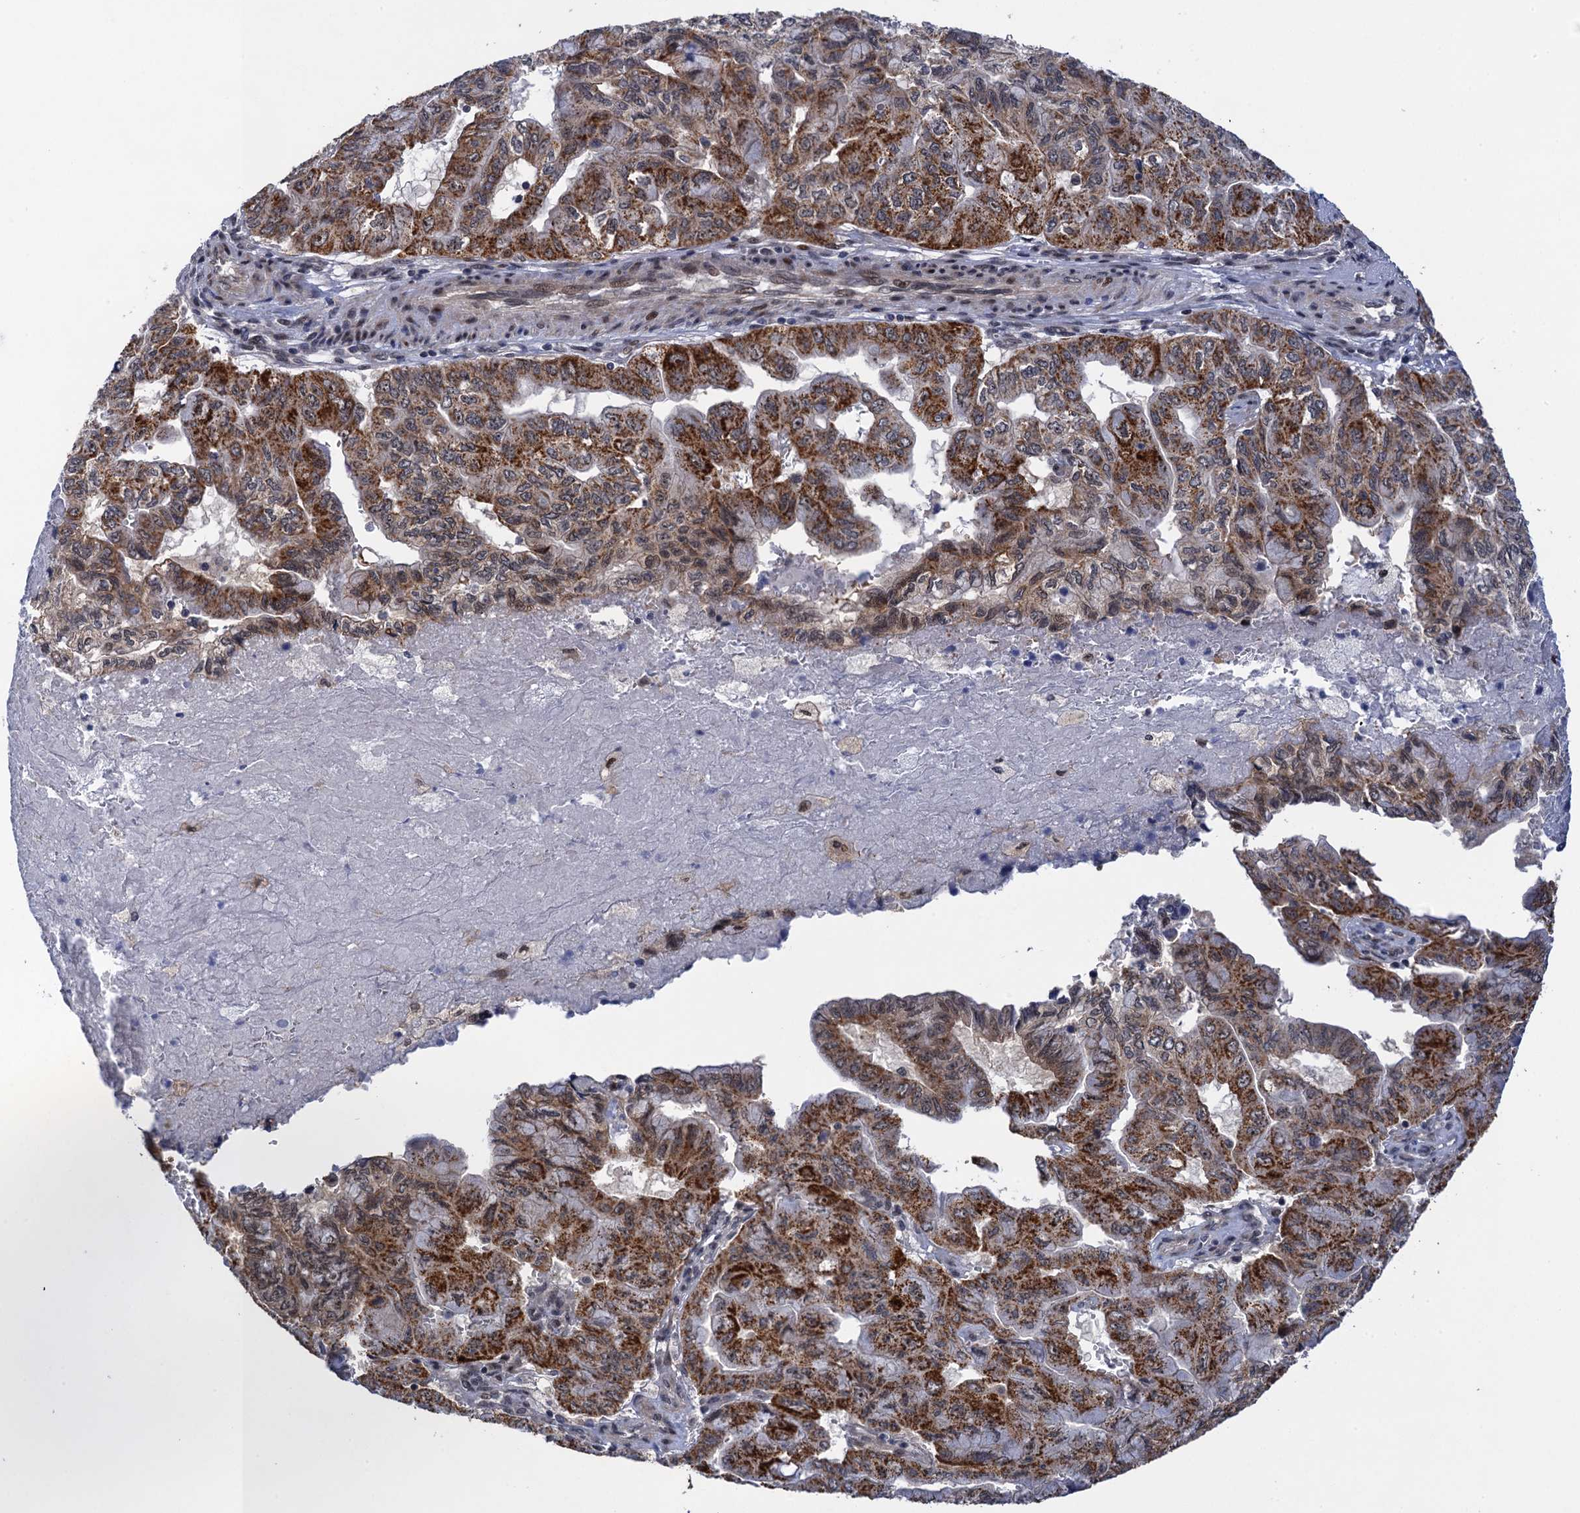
{"staining": {"intensity": "moderate", "quantity": ">75%", "location": "cytoplasmic/membranous,nuclear"}, "tissue": "pancreatic cancer", "cell_type": "Tumor cells", "image_type": "cancer", "snomed": [{"axis": "morphology", "description": "Adenocarcinoma, NOS"}, {"axis": "topography", "description": "Pancreas"}], "caption": "Immunohistochemical staining of human pancreatic adenocarcinoma displays medium levels of moderate cytoplasmic/membranous and nuclear expression in about >75% of tumor cells.", "gene": "ZAR1L", "patient": {"sex": "male", "age": 51}}